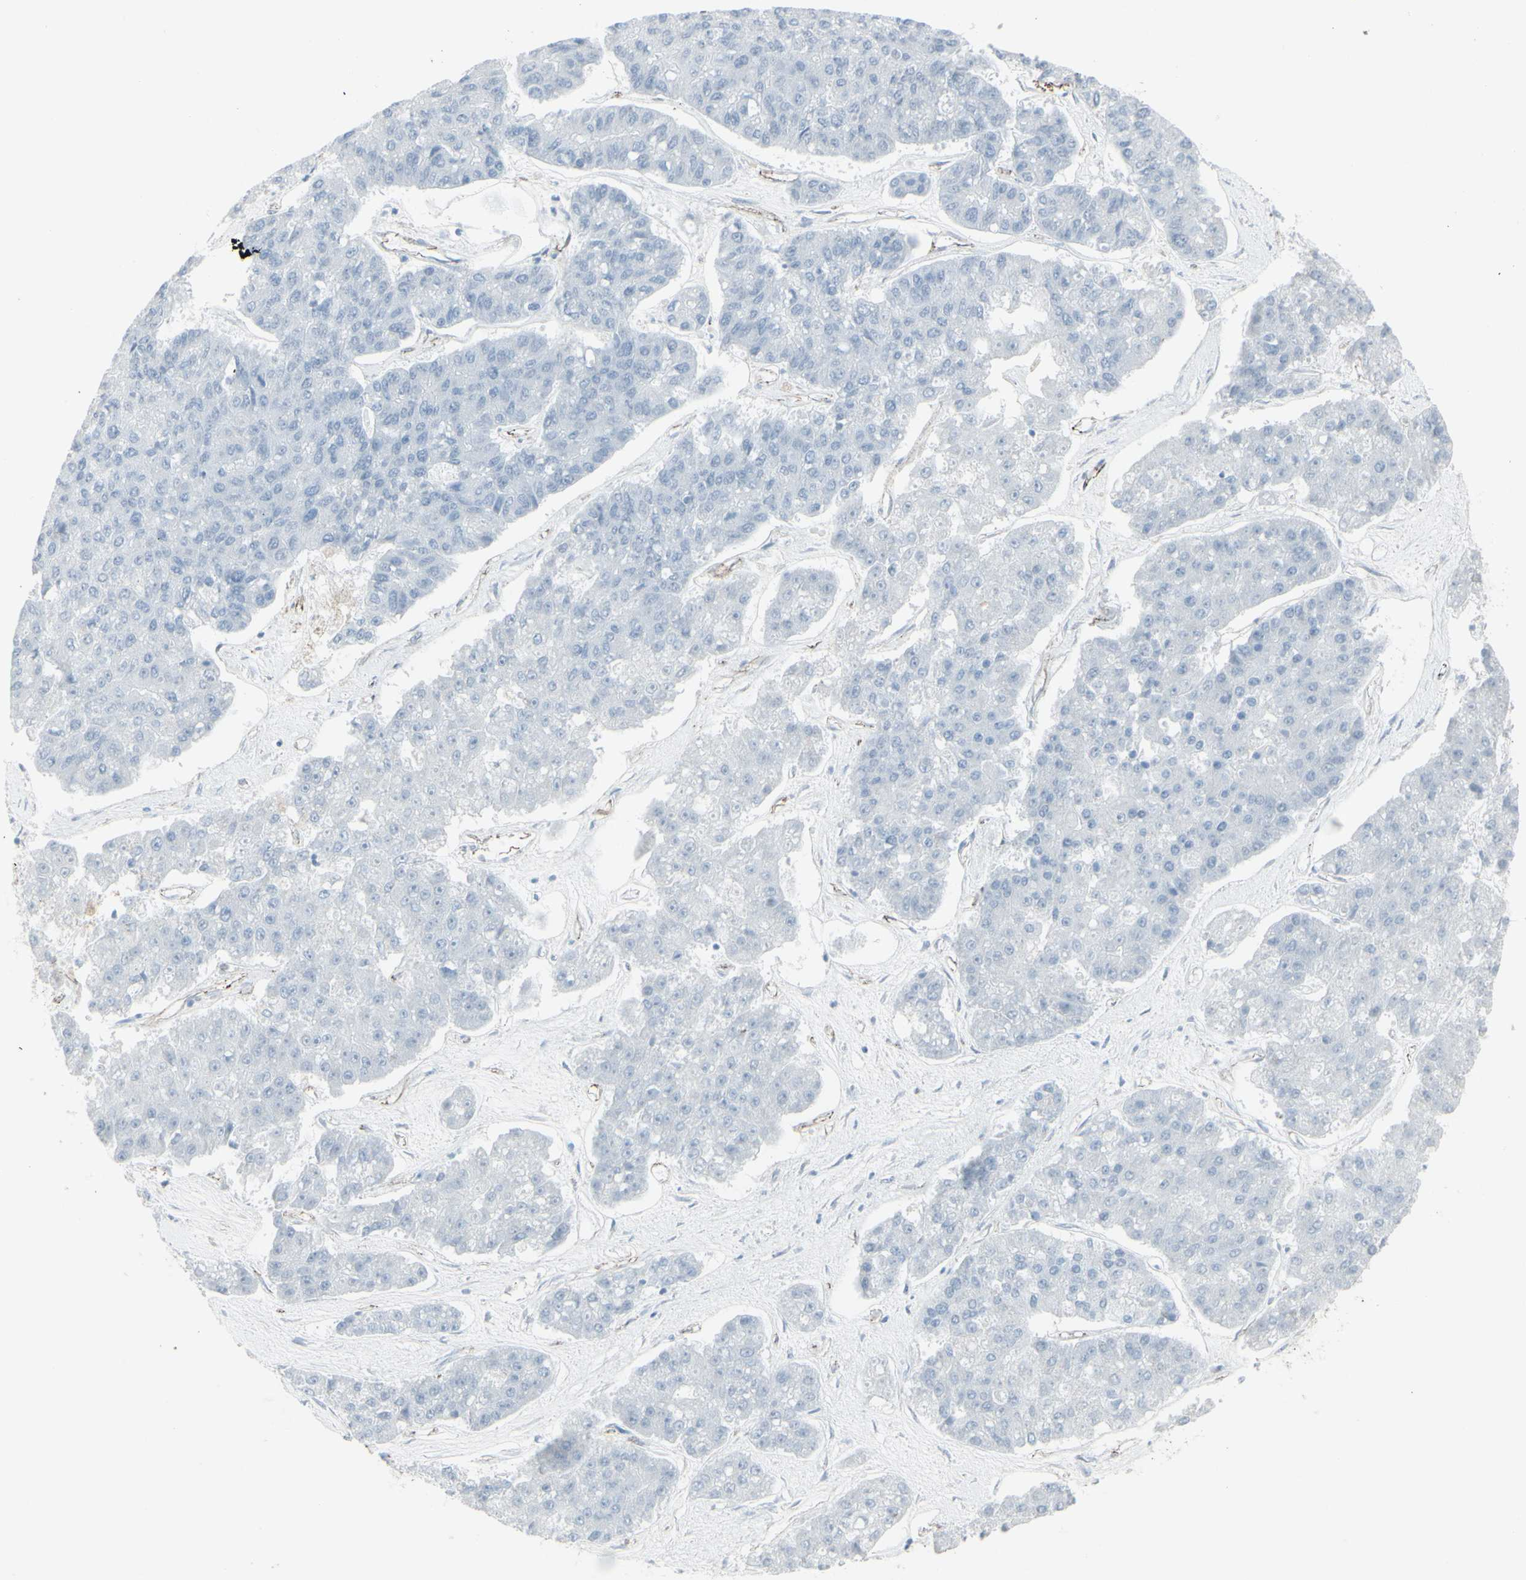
{"staining": {"intensity": "negative", "quantity": "none", "location": "none"}, "tissue": "pancreatic cancer", "cell_type": "Tumor cells", "image_type": "cancer", "snomed": [{"axis": "morphology", "description": "Adenocarcinoma, NOS"}, {"axis": "topography", "description": "Pancreas"}], "caption": "Immunohistochemical staining of adenocarcinoma (pancreatic) displays no significant positivity in tumor cells.", "gene": "GJA1", "patient": {"sex": "male", "age": 50}}